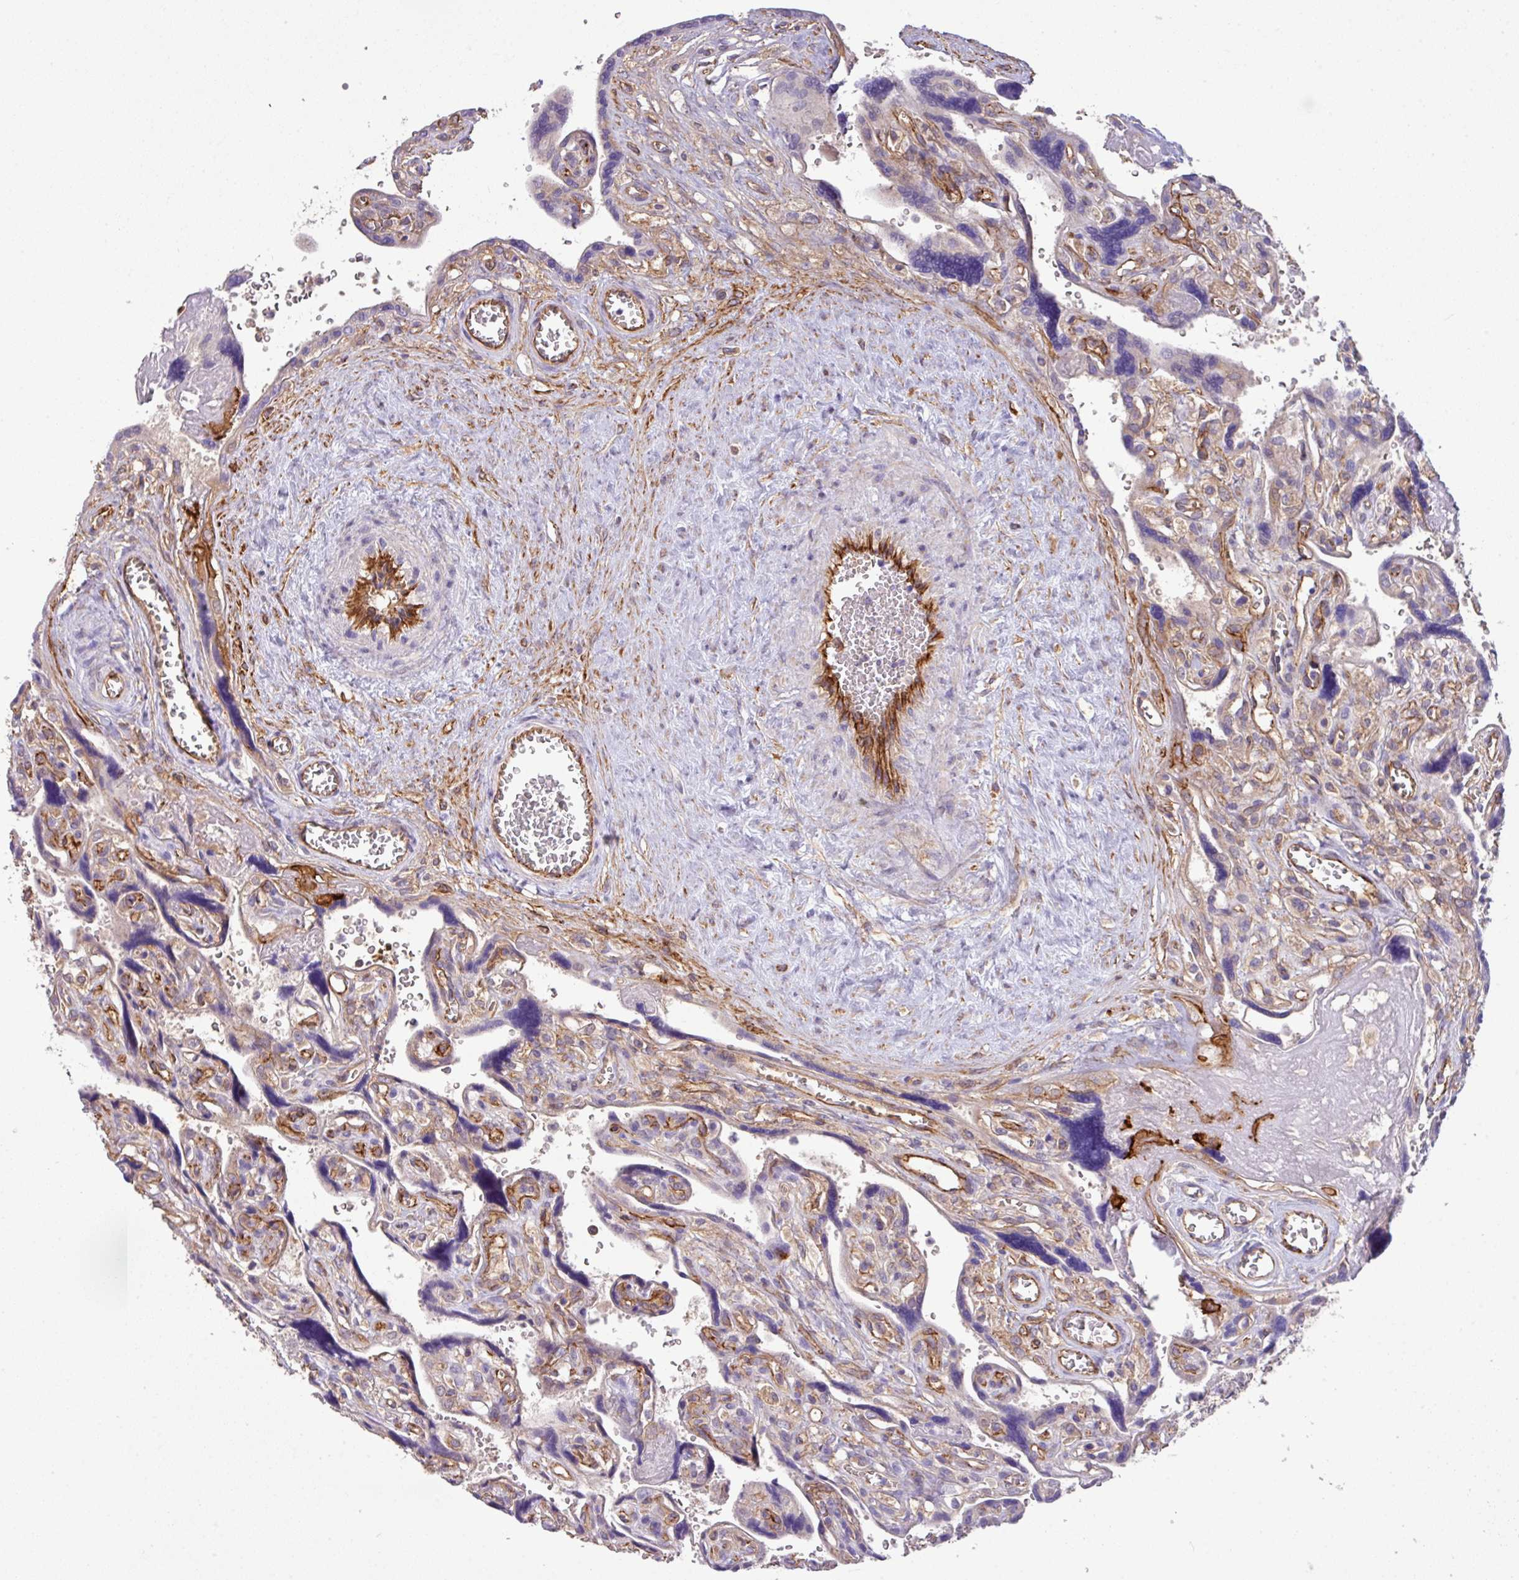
{"staining": {"intensity": "strong", "quantity": ">75%", "location": "cytoplasmic/membranous"}, "tissue": "placenta", "cell_type": "Decidual cells", "image_type": "normal", "snomed": [{"axis": "morphology", "description": "Normal tissue, NOS"}, {"axis": "topography", "description": "Placenta"}], "caption": "A brown stain highlights strong cytoplasmic/membranous staining of a protein in decidual cells of unremarkable human placenta. (DAB = brown stain, brightfield microscopy at high magnification).", "gene": "LRRC53", "patient": {"sex": "female", "age": 39}}